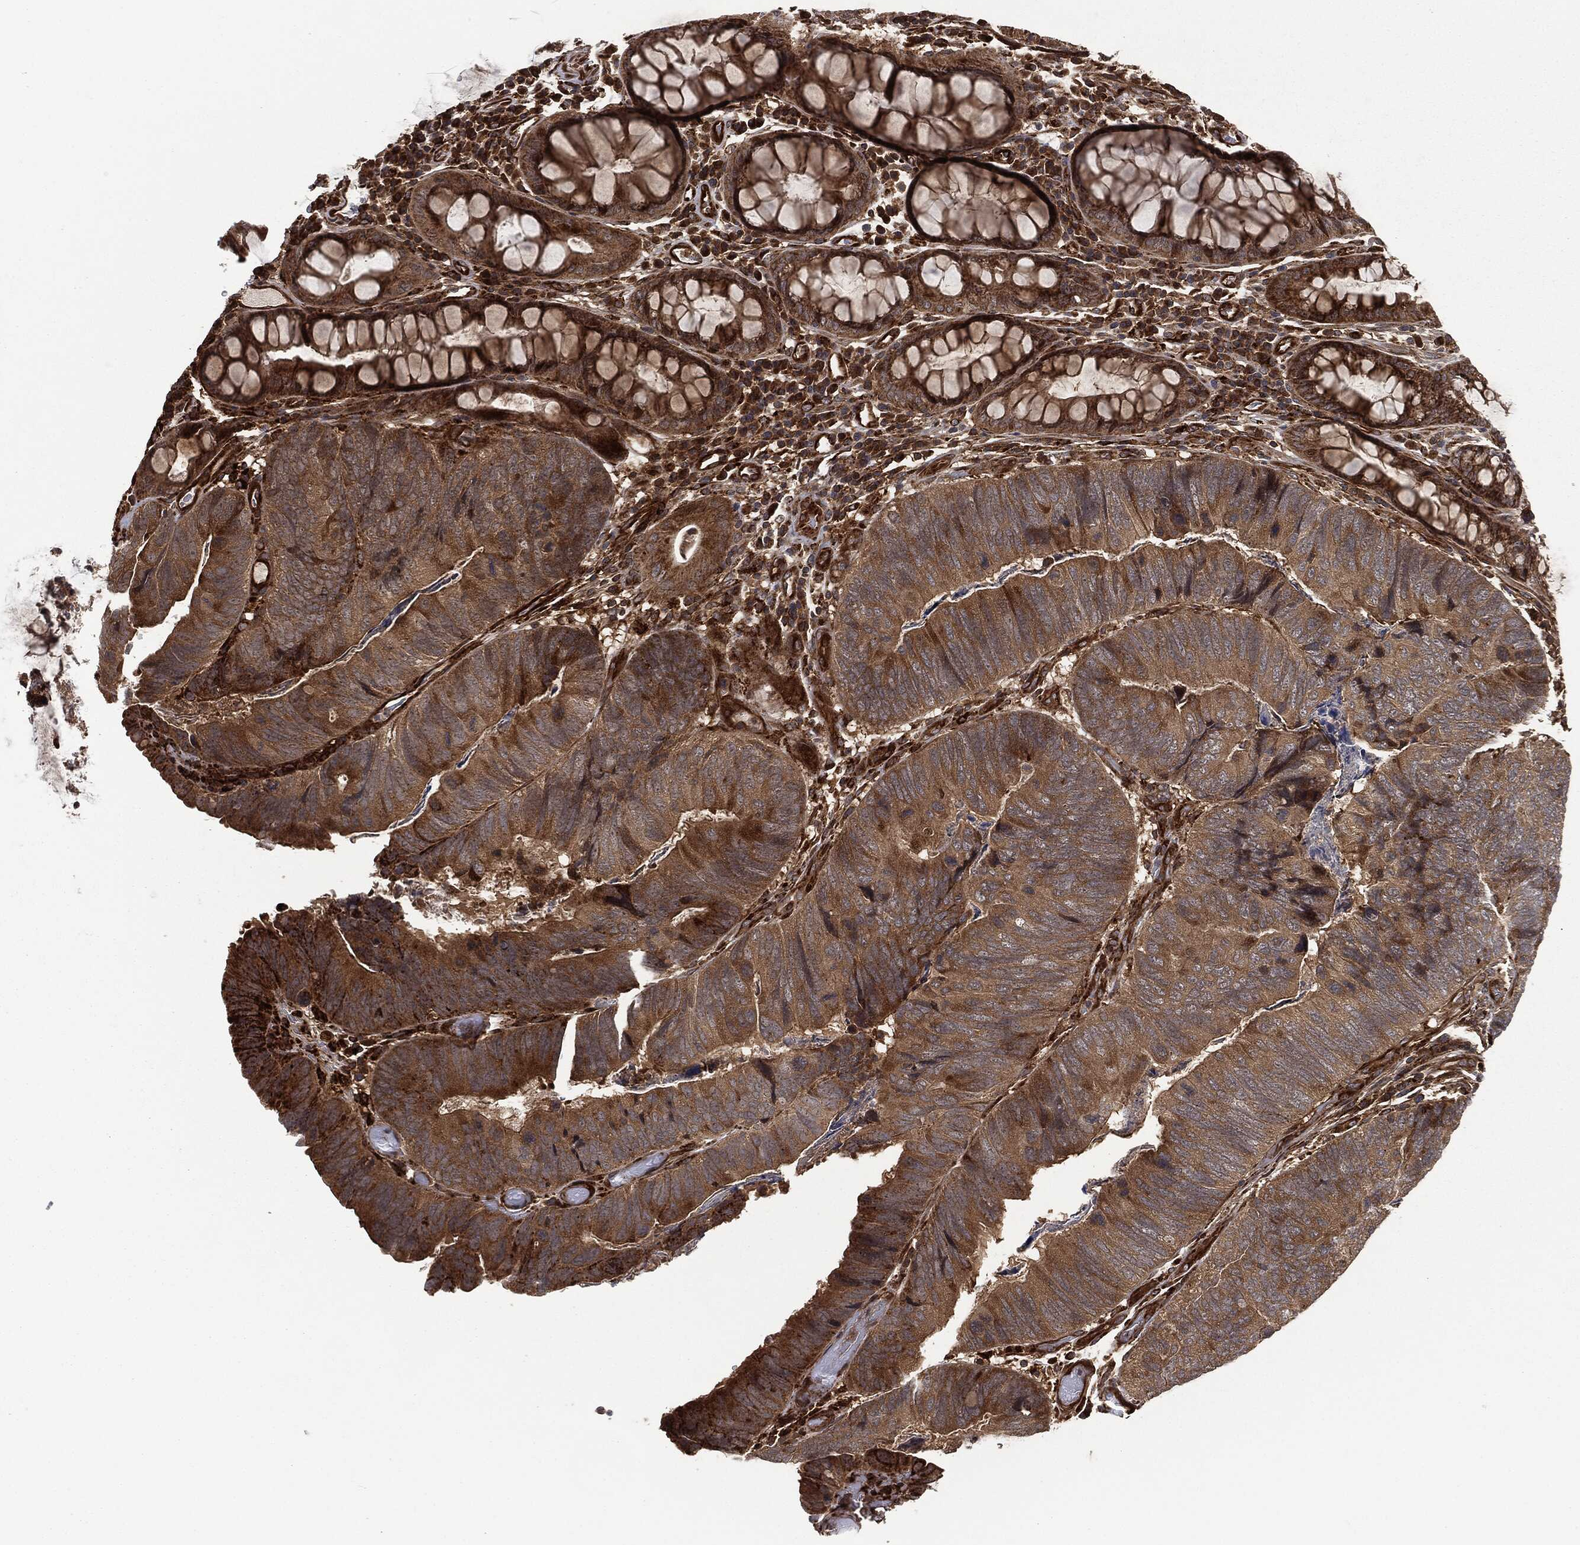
{"staining": {"intensity": "moderate", "quantity": ">75%", "location": "cytoplasmic/membranous"}, "tissue": "colorectal cancer", "cell_type": "Tumor cells", "image_type": "cancer", "snomed": [{"axis": "morphology", "description": "Adenocarcinoma, NOS"}, {"axis": "topography", "description": "Colon"}], "caption": "DAB immunohistochemical staining of human colorectal adenocarcinoma reveals moderate cytoplasmic/membranous protein staining in about >75% of tumor cells. Using DAB (3,3'-diaminobenzidine) (brown) and hematoxylin (blue) stains, captured at high magnification using brightfield microscopy.", "gene": "RFTN1", "patient": {"sex": "female", "age": 67}}